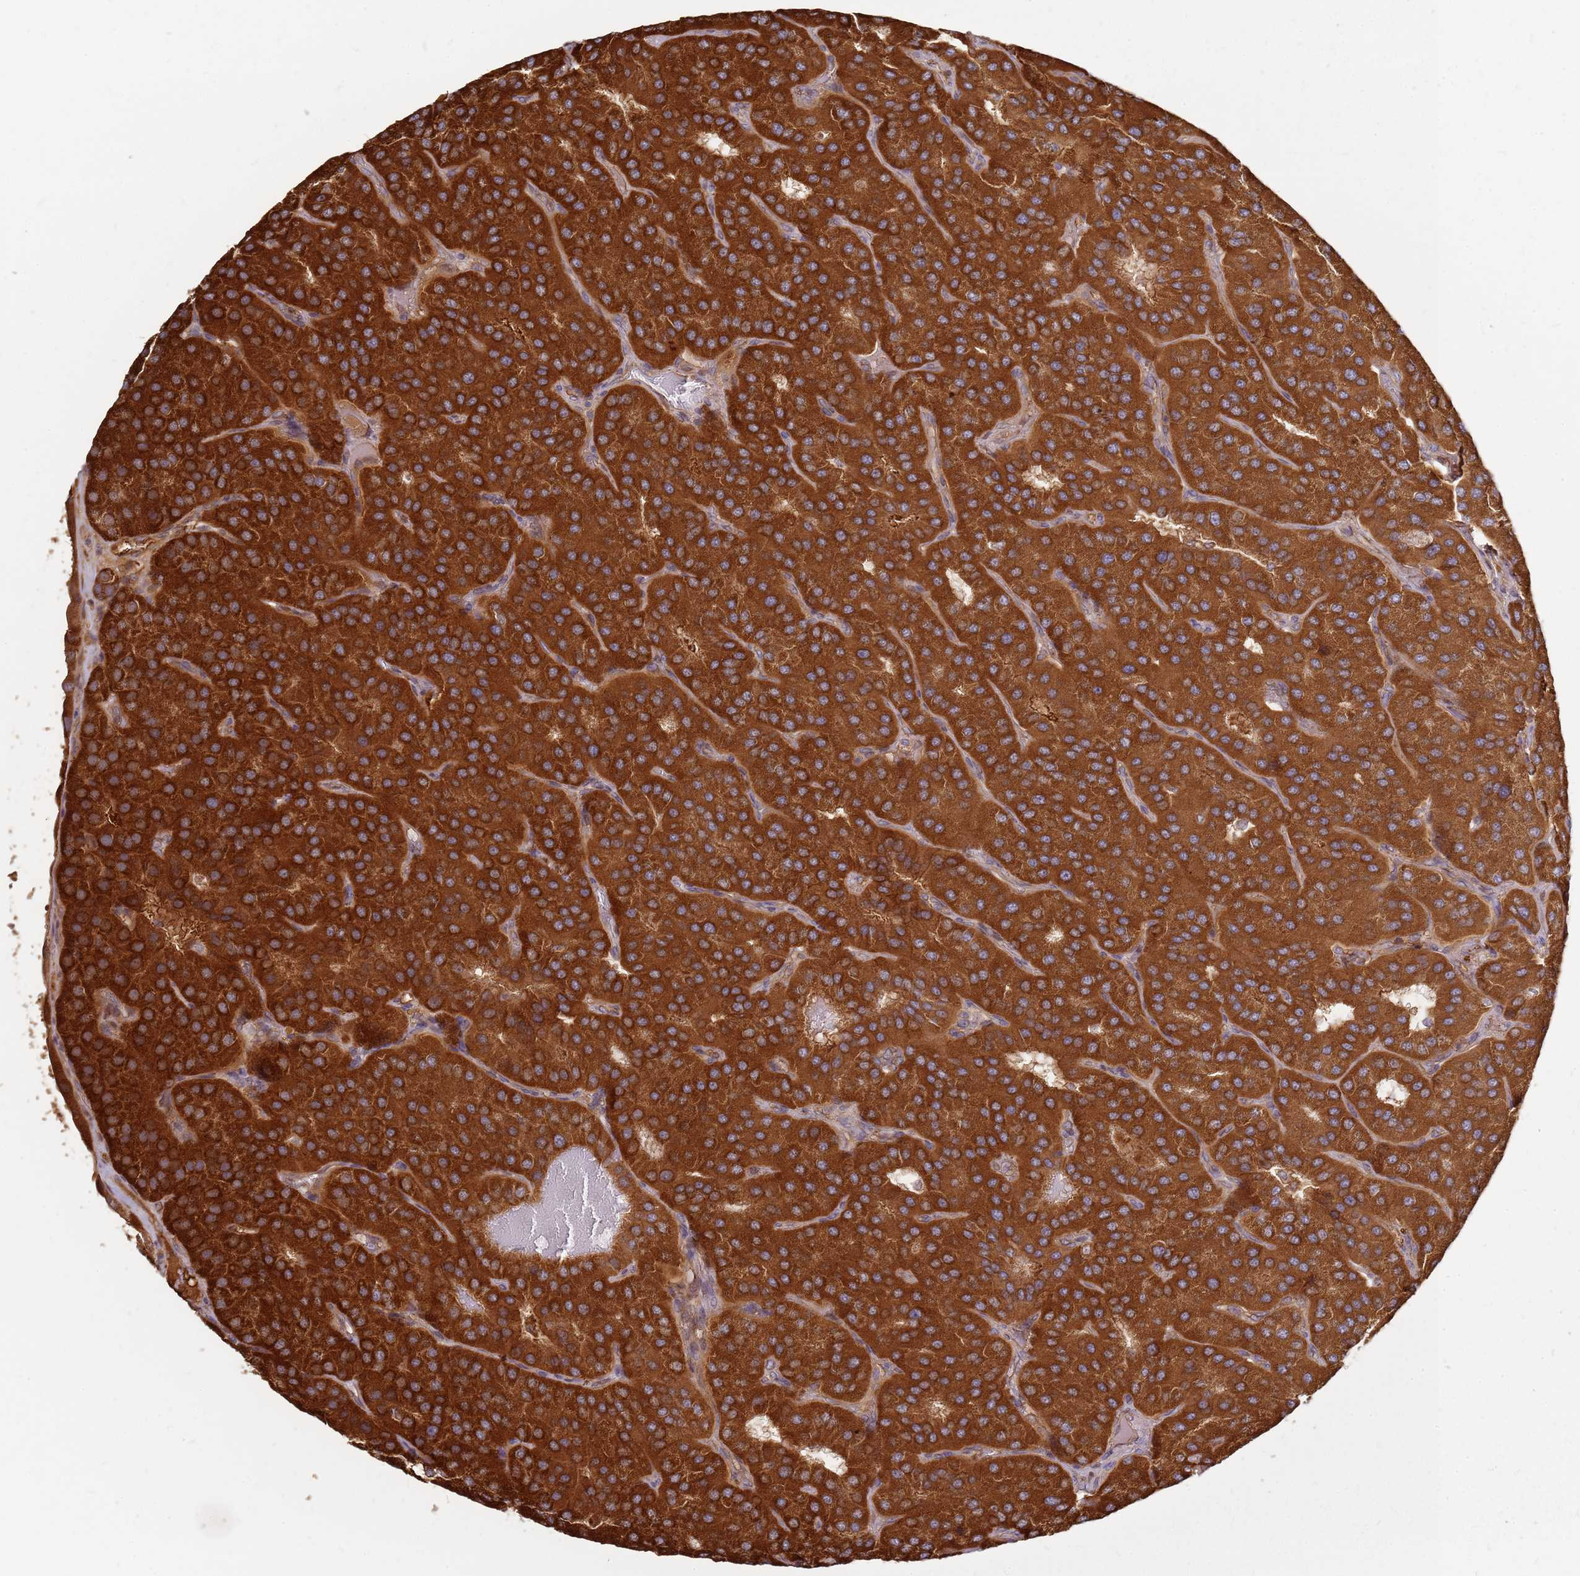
{"staining": {"intensity": "strong", "quantity": ">75%", "location": "cytoplasmic/membranous"}, "tissue": "parathyroid gland", "cell_type": "Glandular cells", "image_type": "normal", "snomed": [{"axis": "morphology", "description": "Normal tissue, NOS"}, {"axis": "morphology", "description": "Adenoma, NOS"}, {"axis": "topography", "description": "Parathyroid gland"}], "caption": "This image demonstrates immunohistochemistry (IHC) staining of normal parathyroid gland, with high strong cytoplasmic/membranous positivity in approximately >75% of glandular cells.", "gene": "CCDC159", "patient": {"sex": "female", "age": 86}}